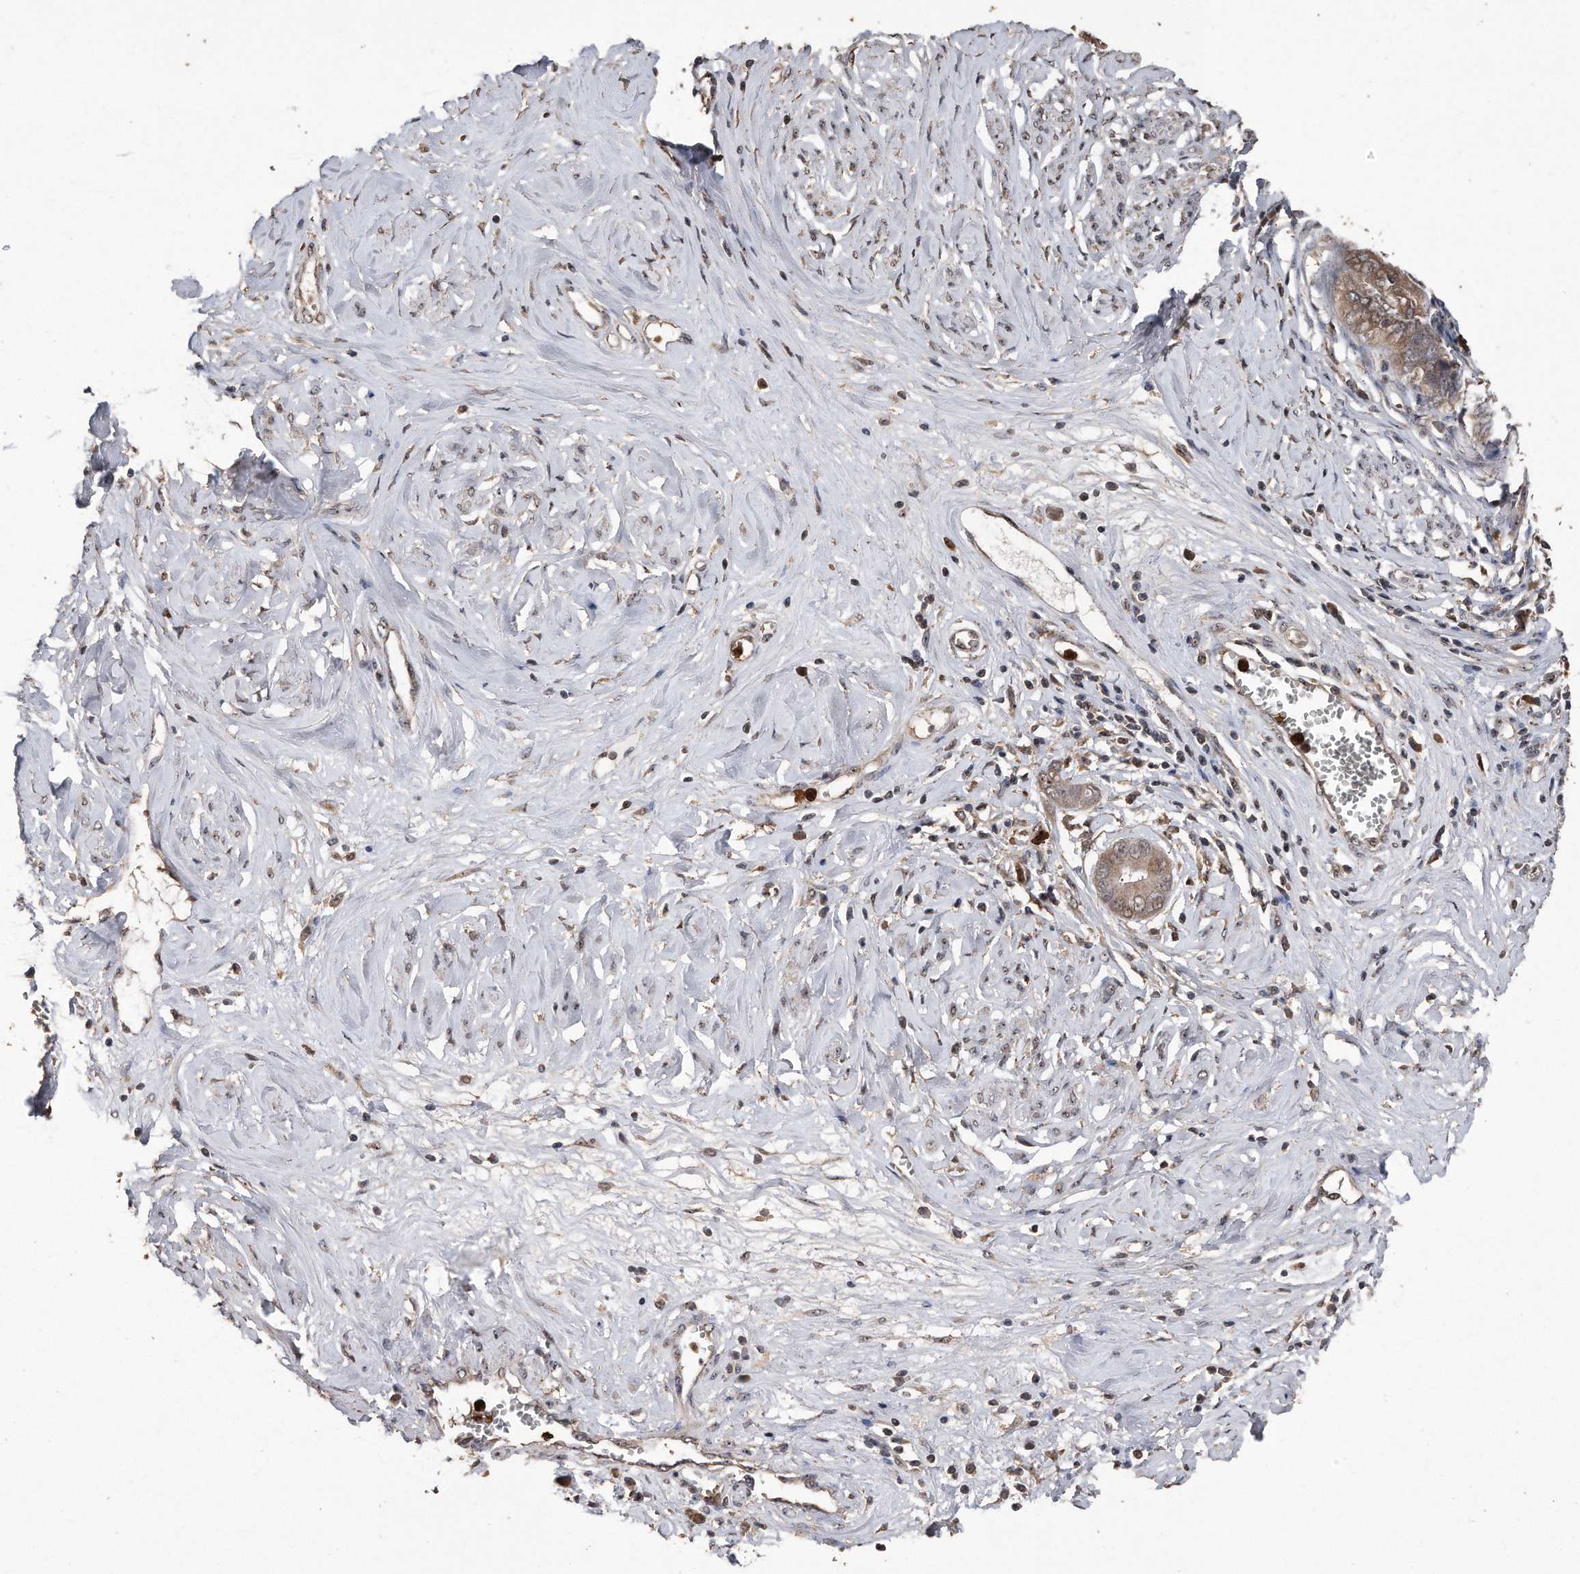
{"staining": {"intensity": "weak", "quantity": ">75%", "location": "cytoplasmic/membranous,nuclear"}, "tissue": "cervical cancer", "cell_type": "Tumor cells", "image_type": "cancer", "snomed": [{"axis": "morphology", "description": "Adenocarcinoma, NOS"}, {"axis": "topography", "description": "Cervix"}], "caption": "A low amount of weak cytoplasmic/membranous and nuclear staining is seen in about >75% of tumor cells in cervical cancer tissue. The staining is performed using DAB brown chromogen to label protein expression. The nuclei are counter-stained blue using hematoxylin.", "gene": "PELO", "patient": {"sex": "female", "age": 44}}